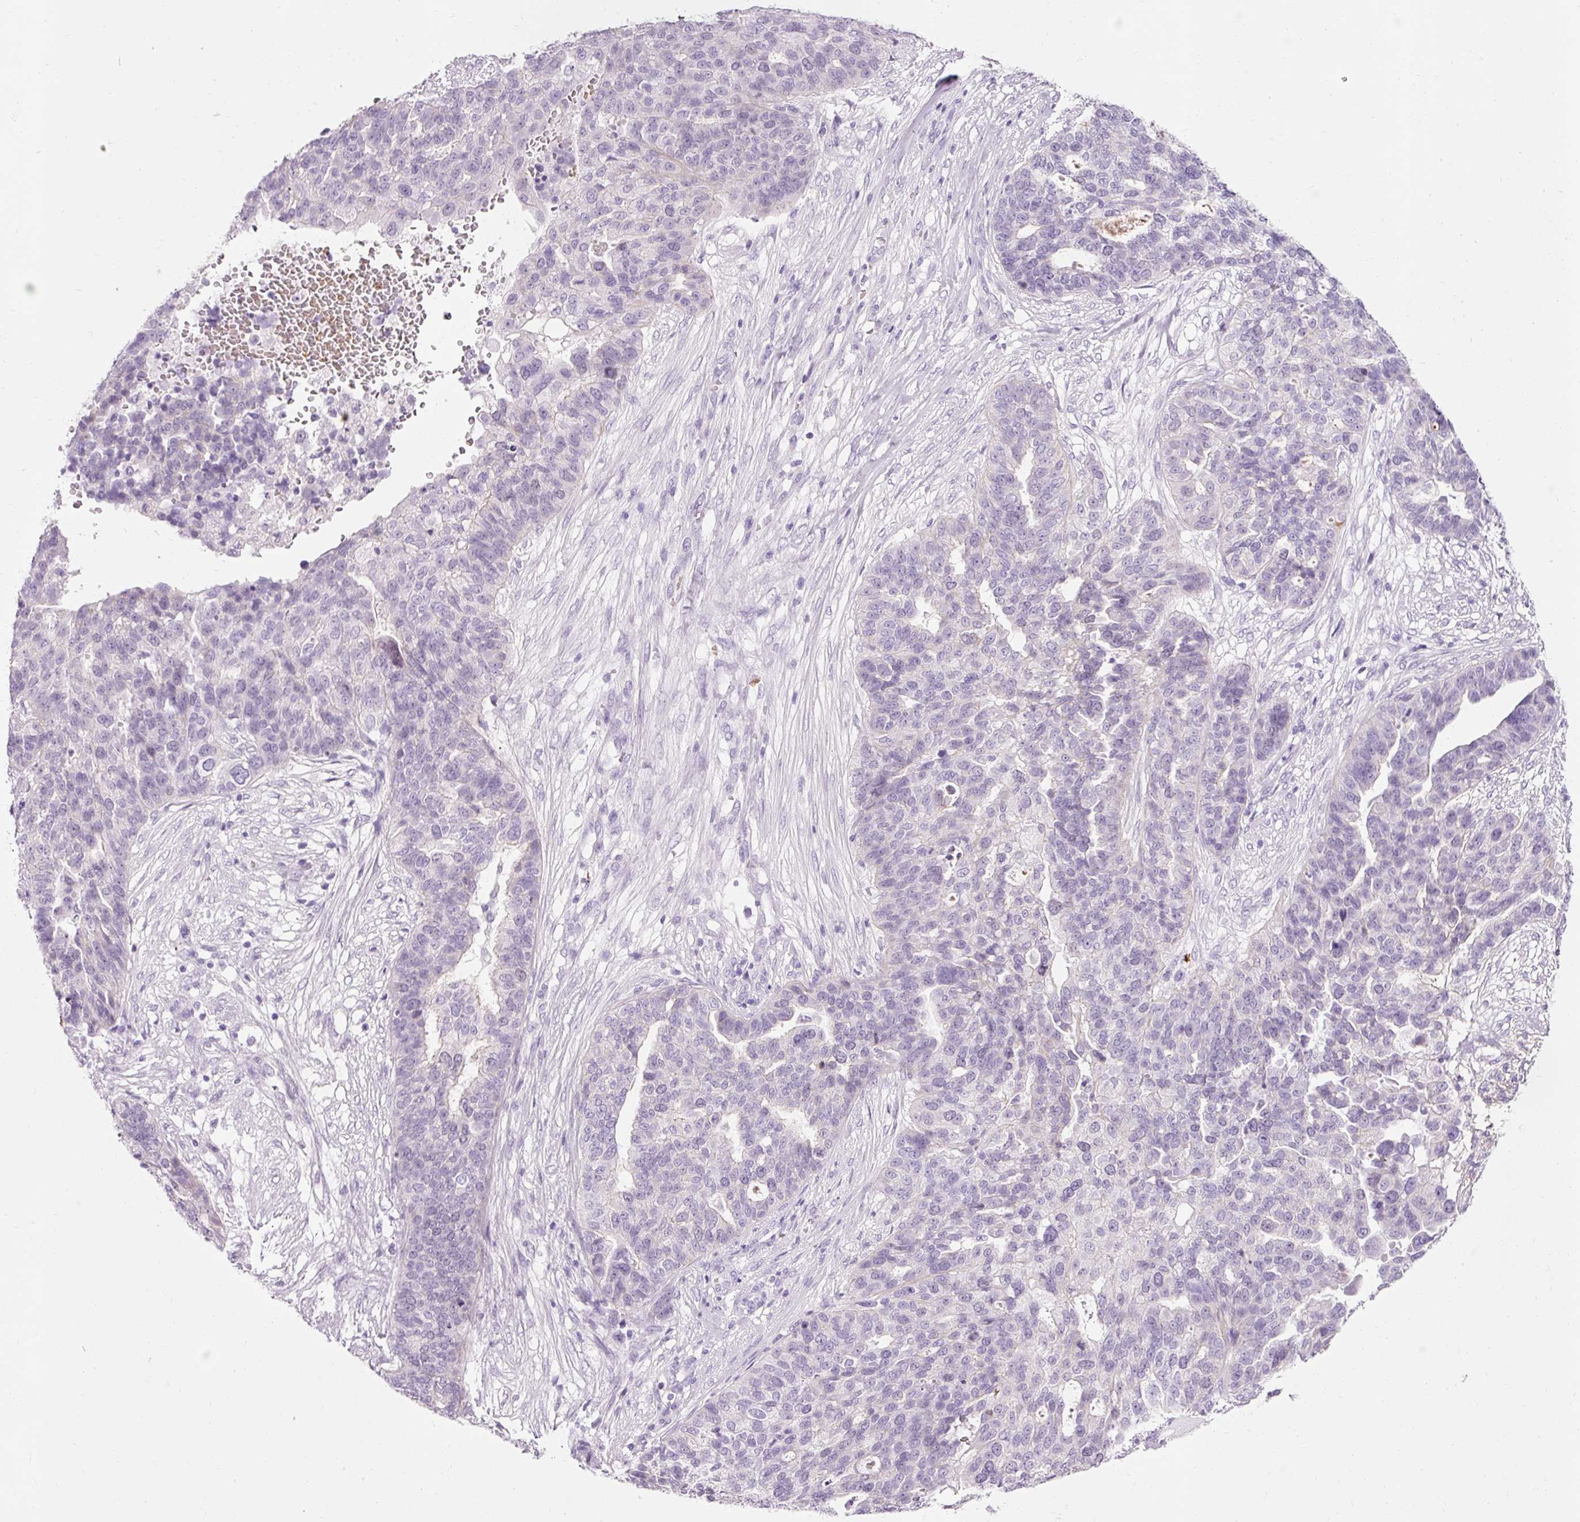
{"staining": {"intensity": "negative", "quantity": "none", "location": "none"}, "tissue": "ovarian cancer", "cell_type": "Tumor cells", "image_type": "cancer", "snomed": [{"axis": "morphology", "description": "Cystadenocarcinoma, serous, NOS"}, {"axis": "topography", "description": "Ovary"}], "caption": "Immunohistochemistry (IHC) histopathology image of serous cystadenocarcinoma (ovarian) stained for a protein (brown), which reveals no positivity in tumor cells. (Stains: DAB immunohistochemistry with hematoxylin counter stain, Microscopy: brightfield microscopy at high magnification).", "gene": "DHRS11", "patient": {"sex": "female", "age": 59}}